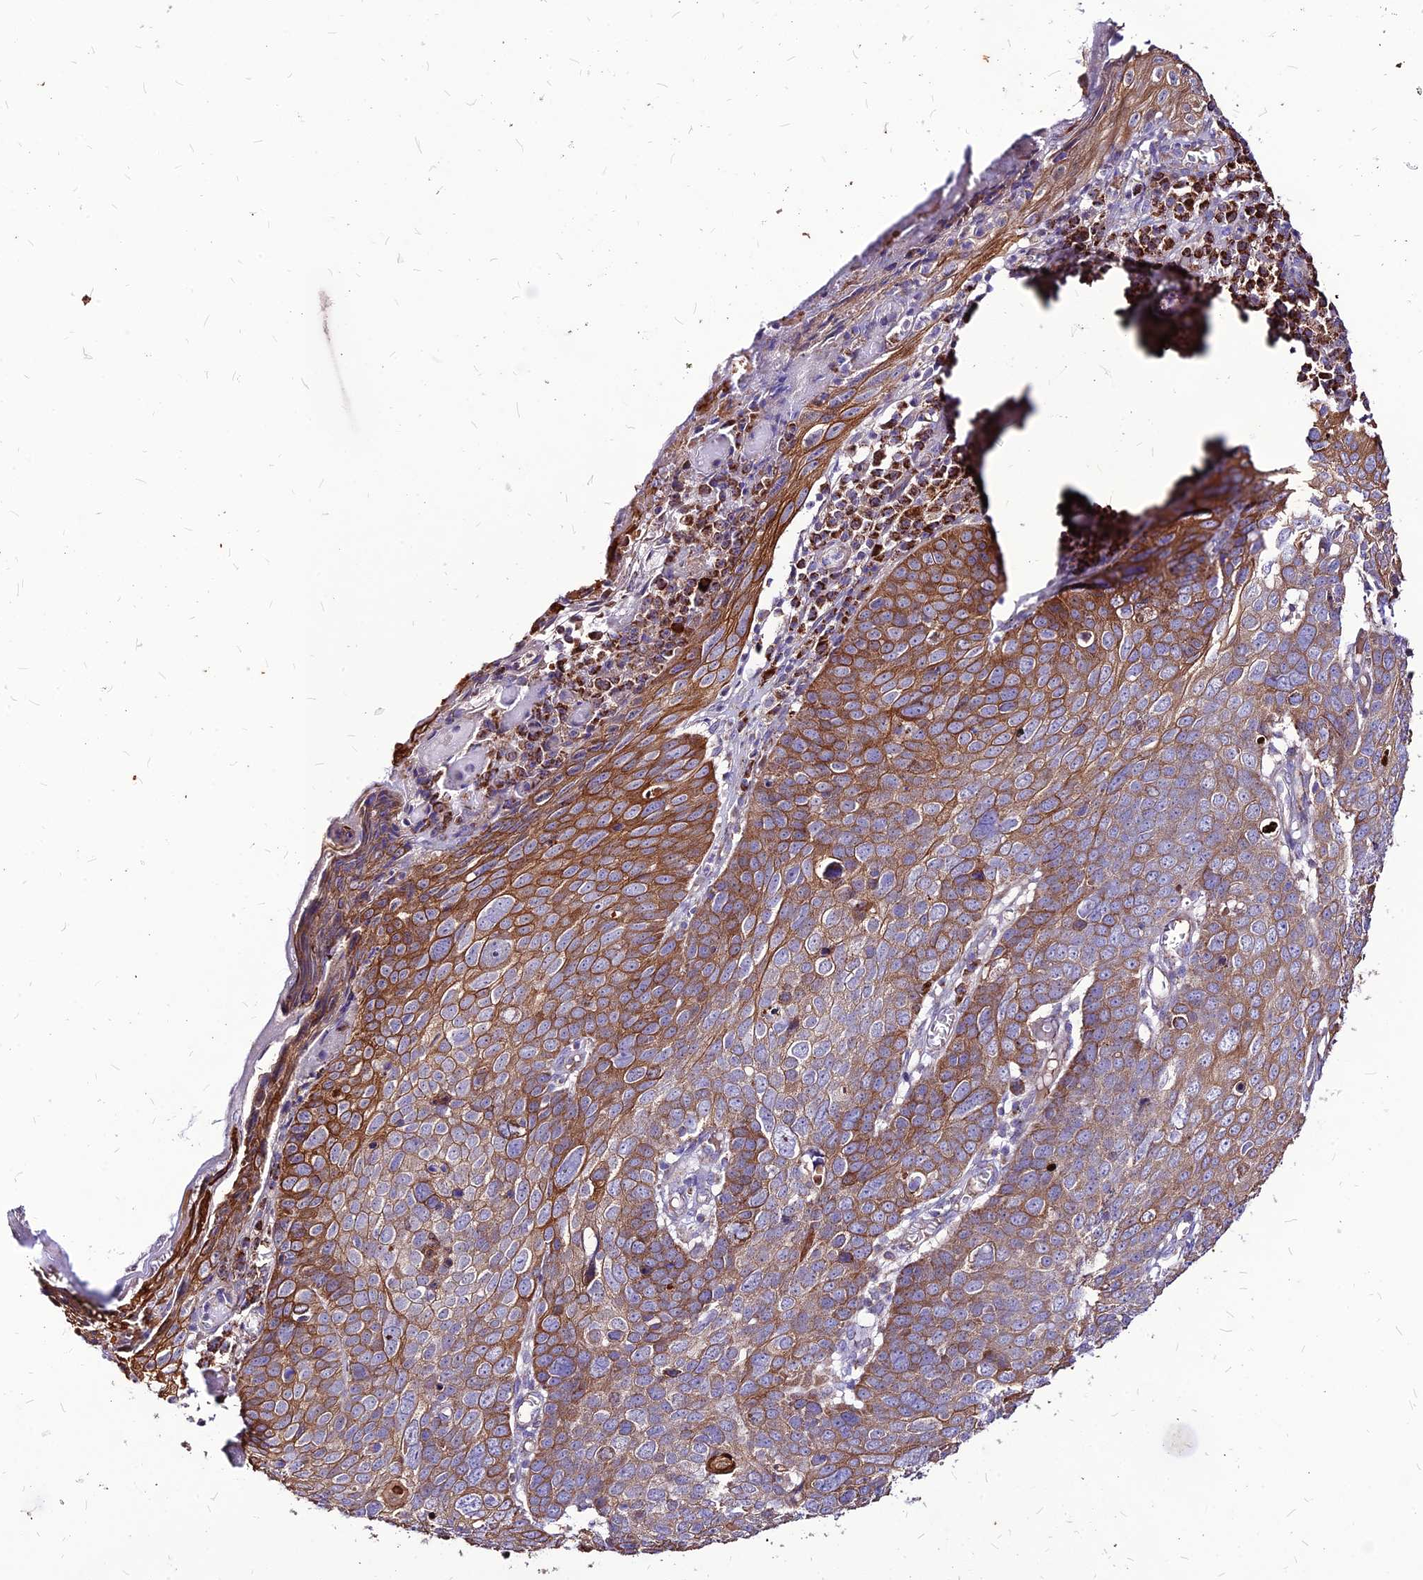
{"staining": {"intensity": "moderate", "quantity": "25%-75%", "location": "cytoplasmic/membranous"}, "tissue": "skin cancer", "cell_type": "Tumor cells", "image_type": "cancer", "snomed": [{"axis": "morphology", "description": "Squamous cell carcinoma, NOS"}, {"axis": "topography", "description": "Skin"}], "caption": "This photomicrograph exhibits immunohistochemistry (IHC) staining of skin cancer (squamous cell carcinoma), with medium moderate cytoplasmic/membranous staining in approximately 25%-75% of tumor cells.", "gene": "ECI1", "patient": {"sex": "male", "age": 71}}